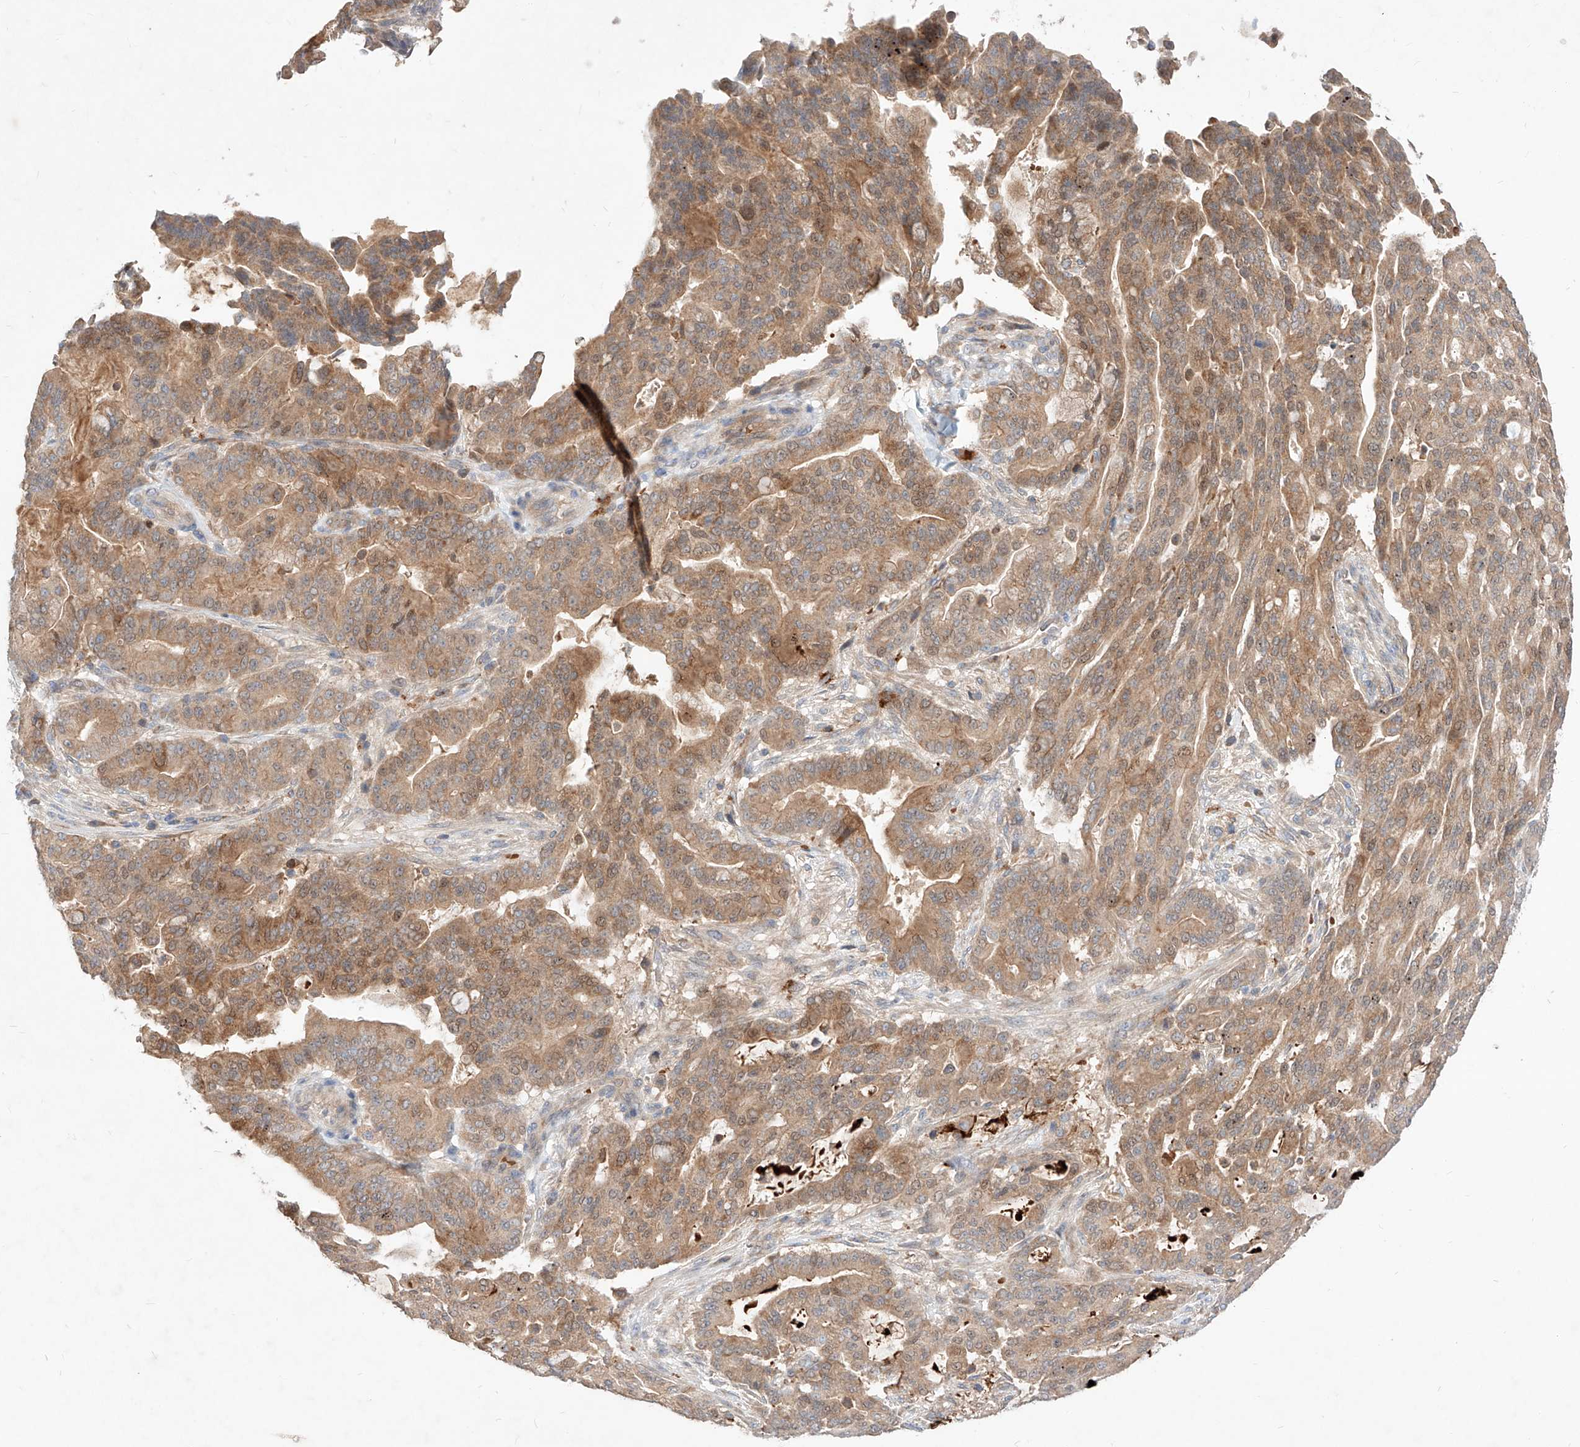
{"staining": {"intensity": "moderate", "quantity": ">75%", "location": "cytoplasmic/membranous,nuclear"}, "tissue": "pancreatic cancer", "cell_type": "Tumor cells", "image_type": "cancer", "snomed": [{"axis": "morphology", "description": "Adenocarcinoma, NOS"}, {"axis": "topography", "description": "Pancreas"}], "caption": "Immunohistochemical staining of human adenocarcinoma (pancreatic) shows medium levels of moderate cytoplasmic/membranous and nuclear protein expression in about >75% of tumor cells.", "gene": "TSNAX", "patient": {"sex": "male", "age": 63}}